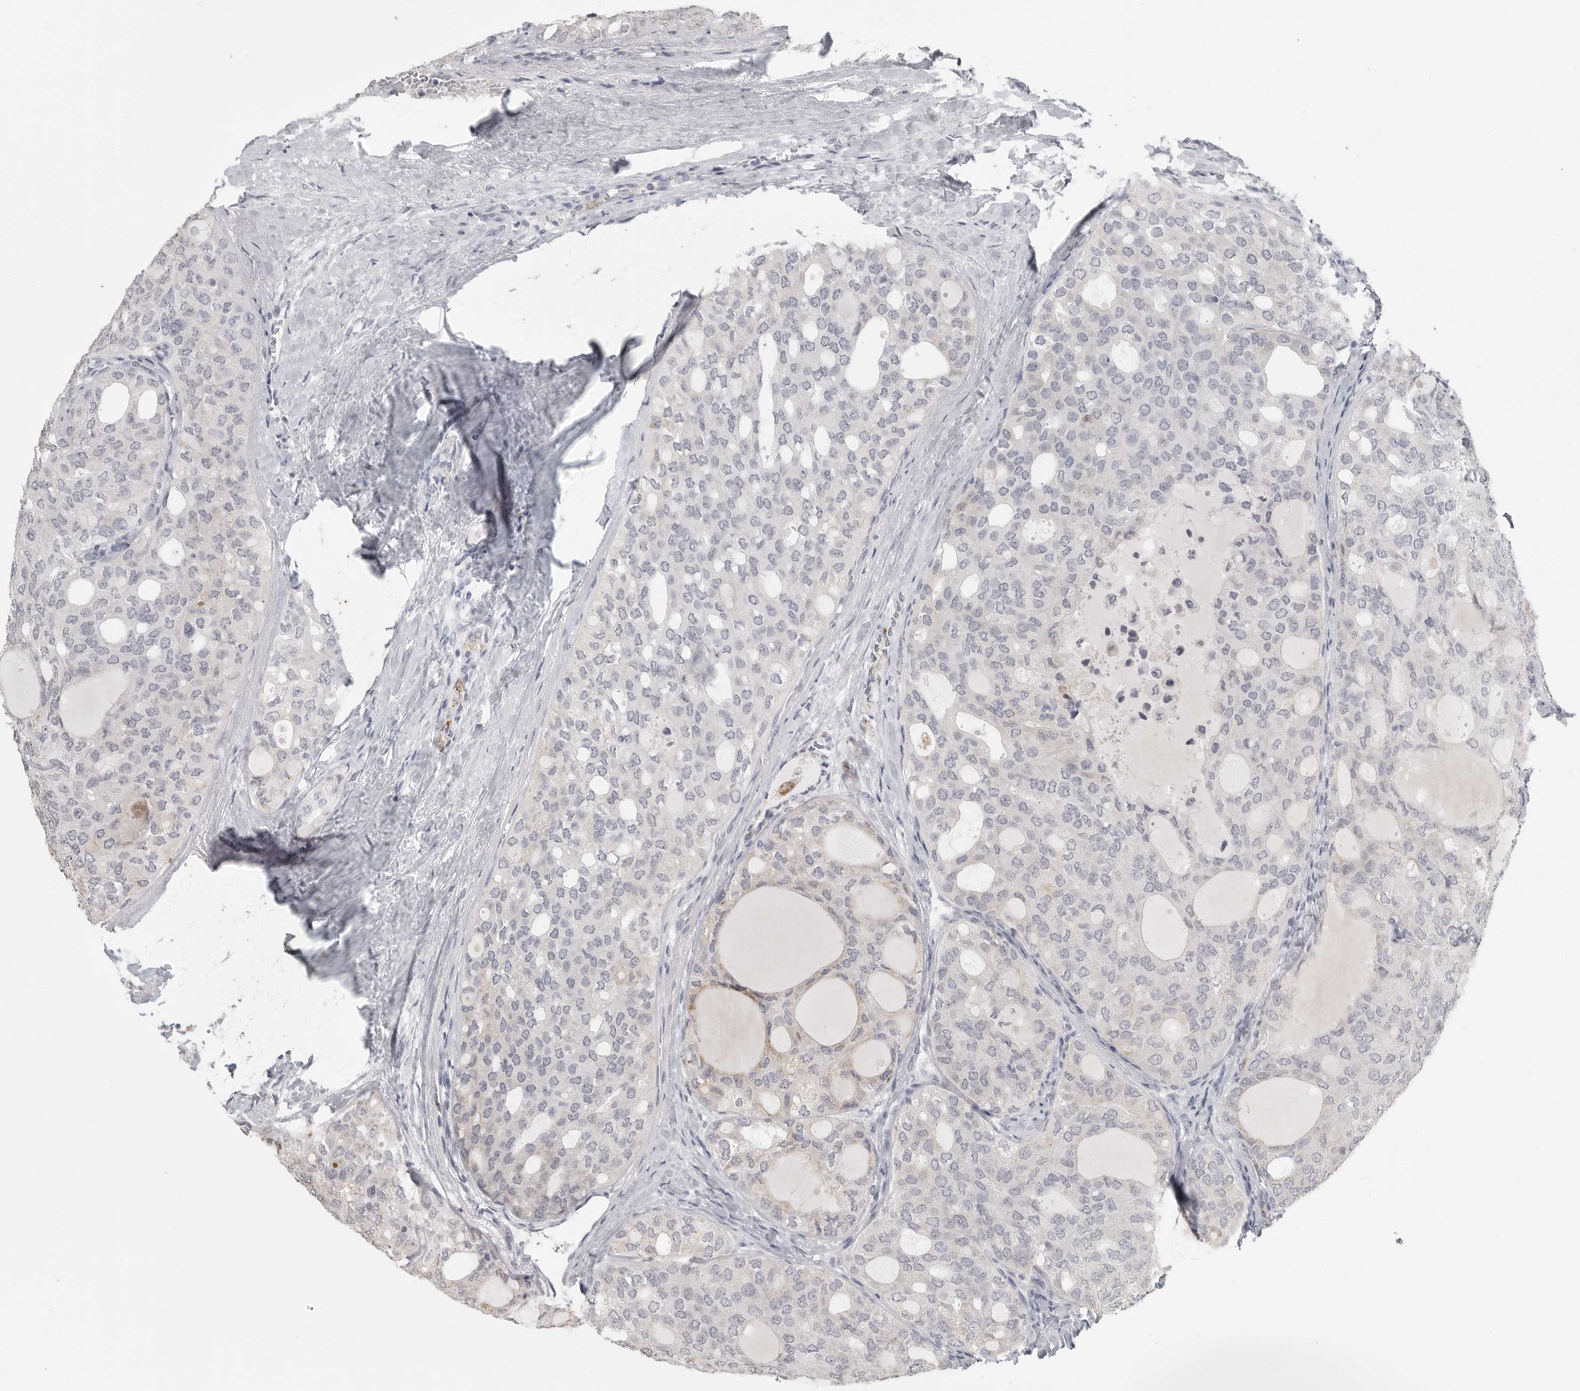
{"staining": {"intensity": "negative", "quantity": "none", "location": "none"}, "tissue": "thyroid cancer", "cell_type": "Tumor cells", "image_type": "cancer", "snomed": [{"axis": "morphology", "description": "Follicular adenoma carcinoma, NOS"}, {"axis": "topography", "description": "Thyroid gland"}], "caption": "The immunohistochemistry (IHC) photomicrograph has no significant expression in tumor cells of thyroid cancer (follicular adenoma carcinoma) tissue. The staining was performed using DAB to visualize the protein expression in brown, while the nuclei were stained in blue with hematoxylin (Magnification: 20x).", "gene": "PRSS1", "patient": {"sex": "male", "age": 75}}